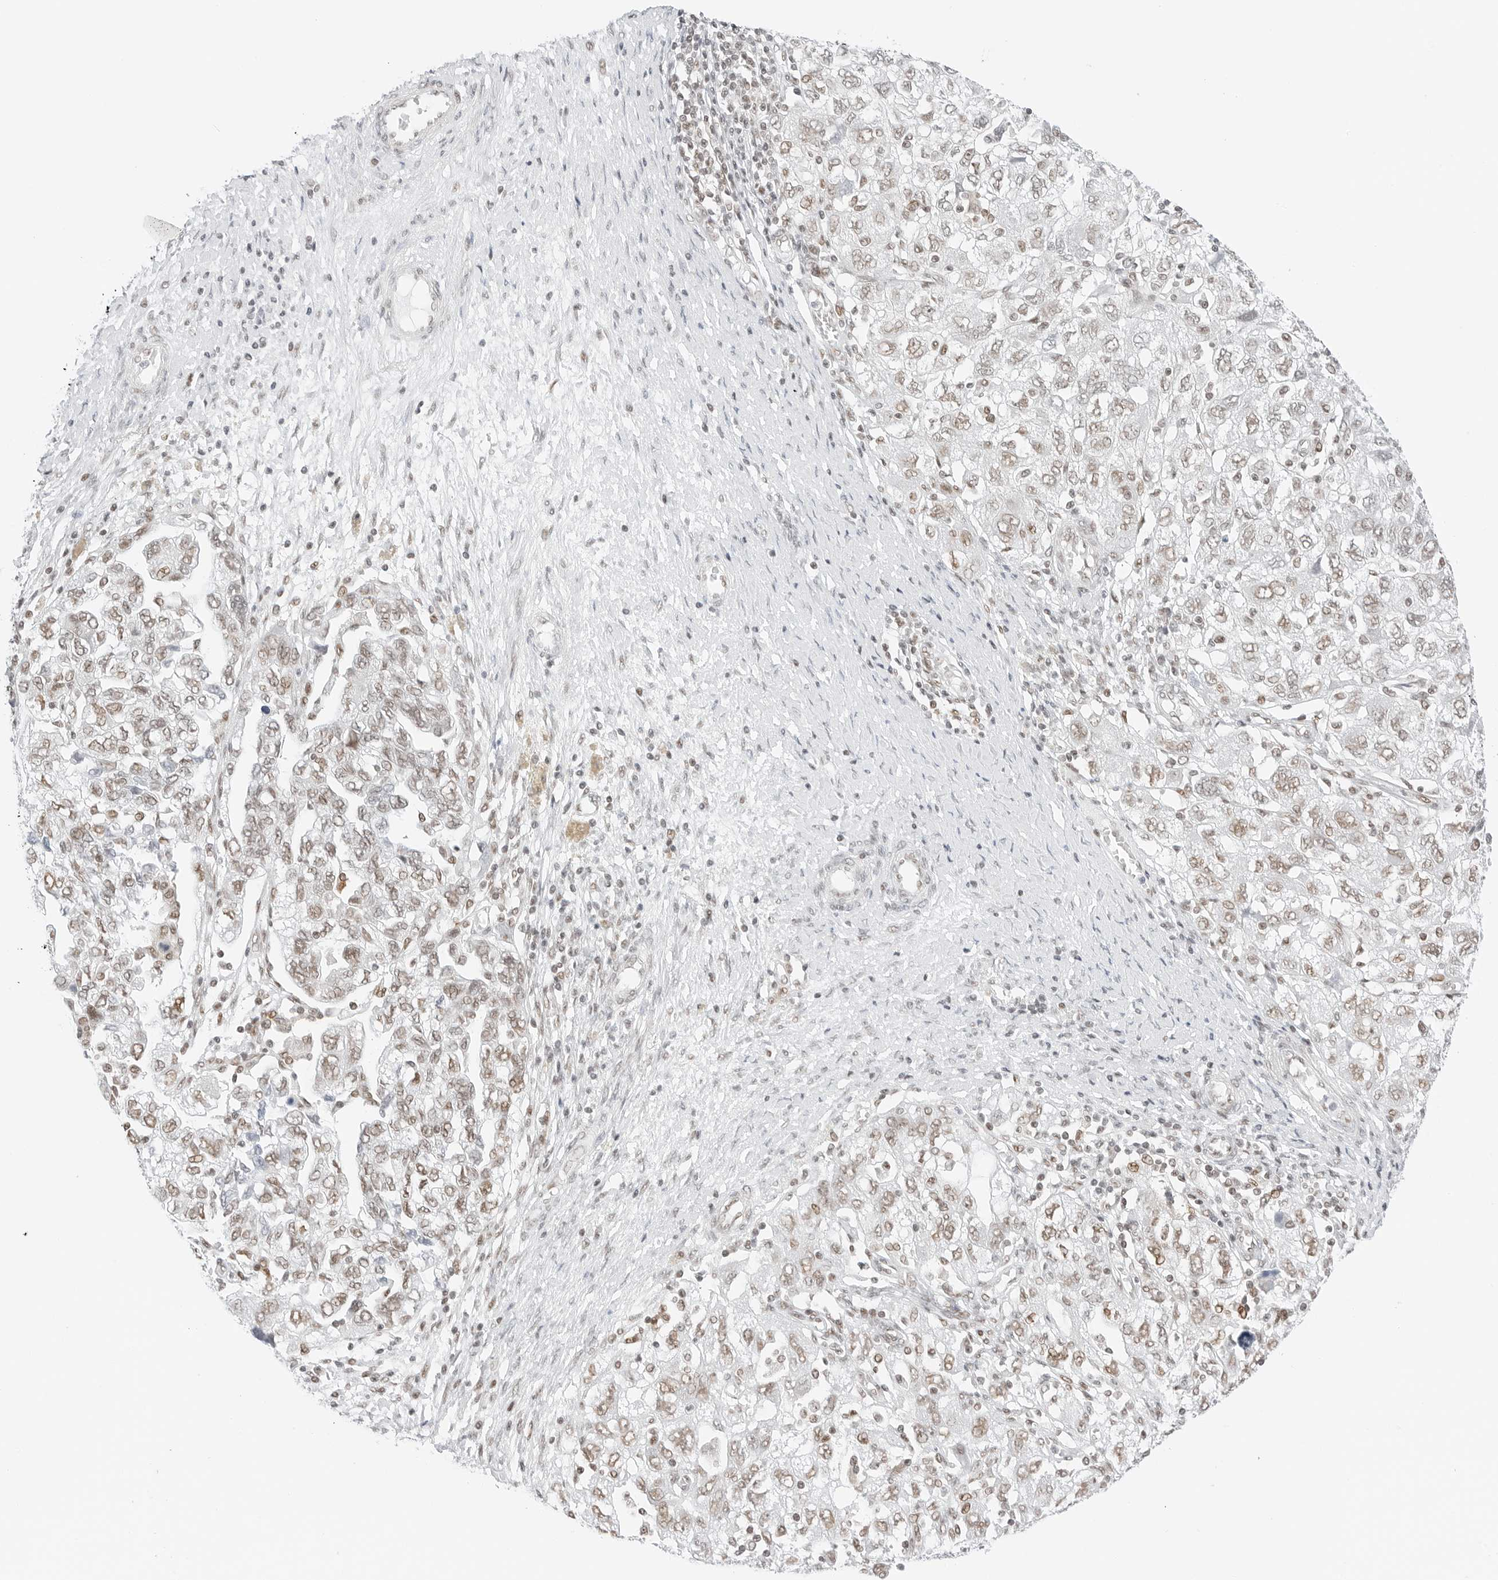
{"staining": {"intensity": "weak", "quantity": ">75%", "location": "nuclear"}, "tissue": "ovarian cancer", "cell_type": "Tumor cells", "image_type": "cancer", "snomed": [{"axis": "morphology", "description": "Carcinoma, NOS"}, {"axis": "morphology", "description": "Cystadenocarcinoma, serous, NOS"}, {"axis": "topography", "description": "Ovary"}], "caption": "Immunohistochemistry (IHC) image of human ovarian cancer stained for a protein (brown), which reveals low levels of weak nuclear expression in approximately >75% of tumor cells.", "gene": "CRTC2", "patient": {"sex": "female", "age": 69}}